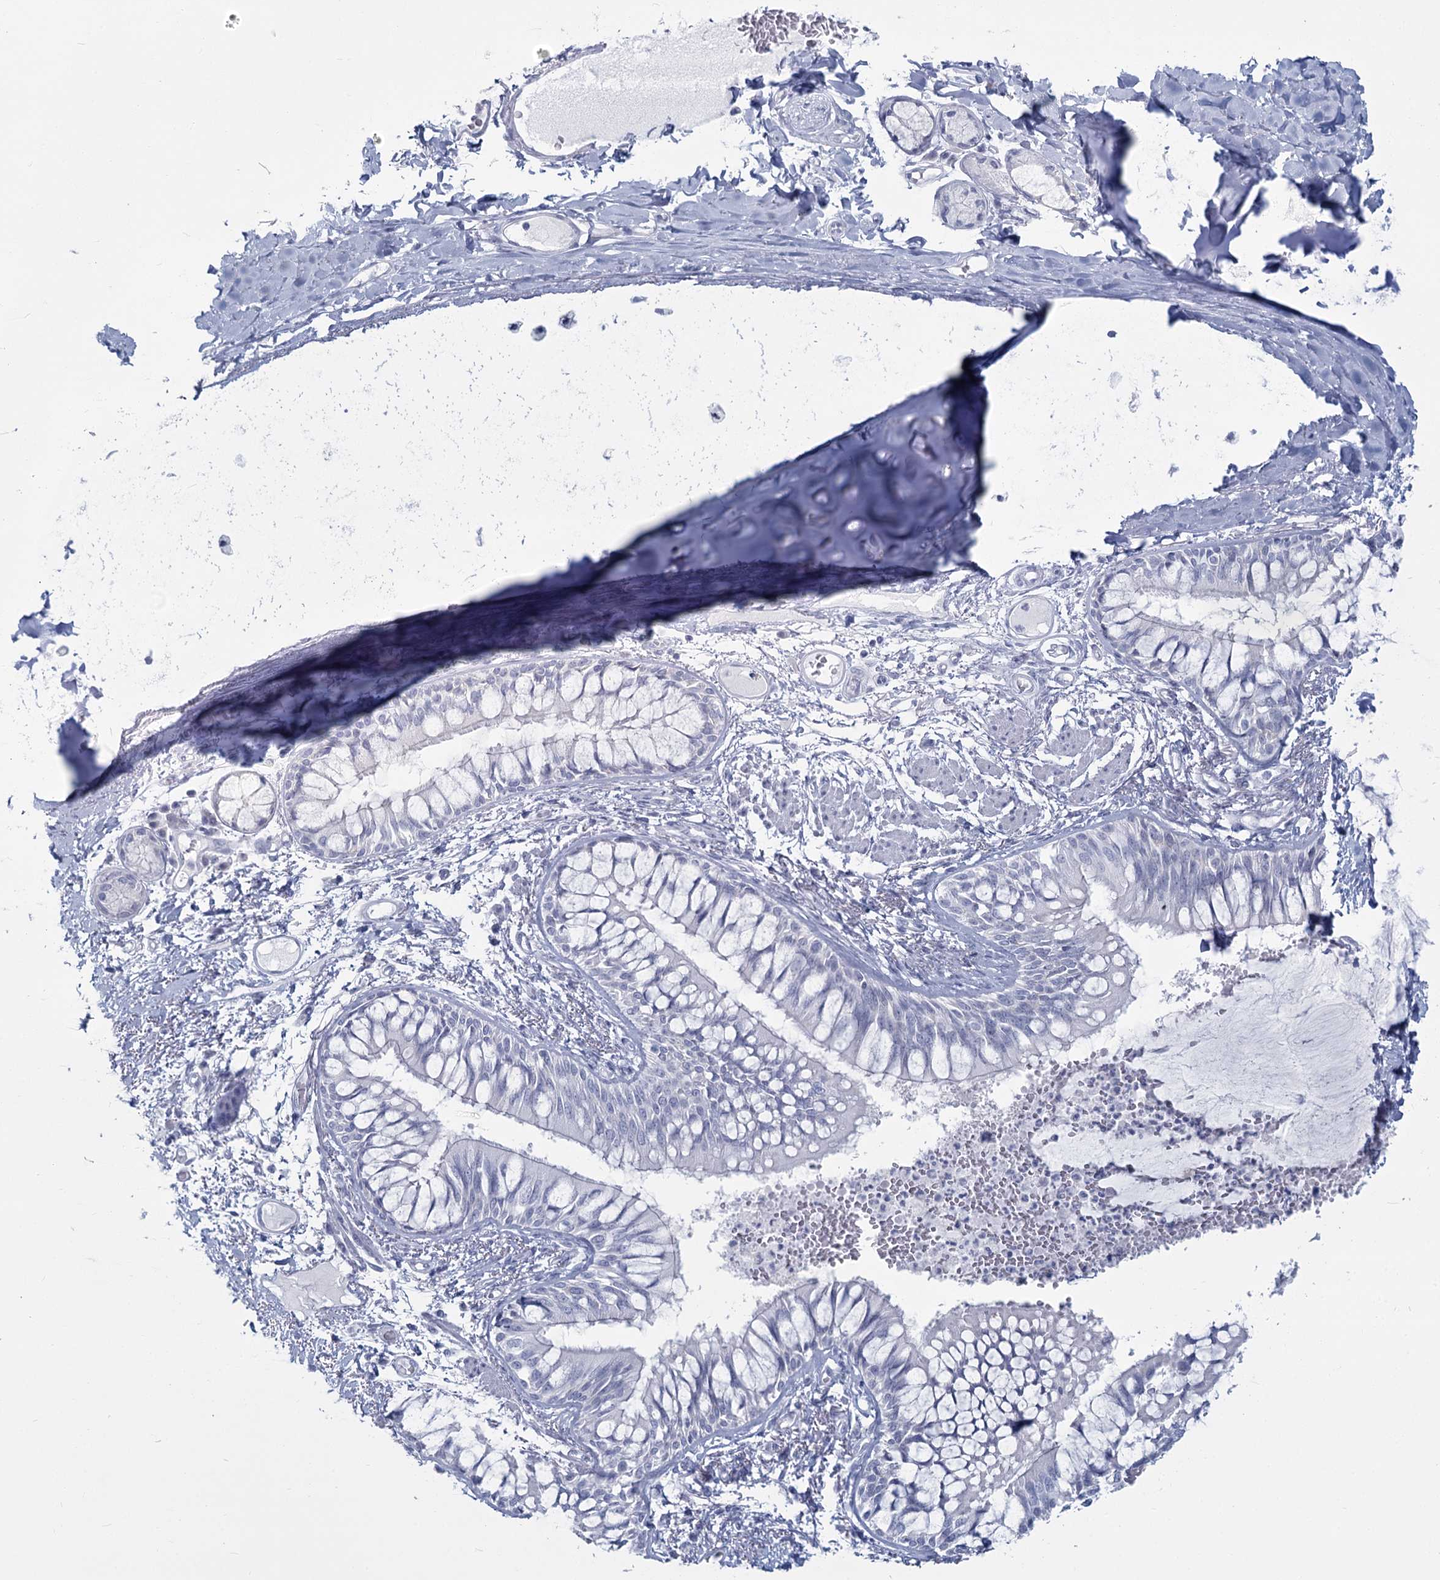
{"staining": {"intensity": "negative", "quantity": "none", "location": "none"}, "tissue": "adipose tissue", "cell_type": "Adipocytes", "image_type": "normal", "snomed": [{"axis": "morphology", "description": "Normal tissue, NOS"}, {"axis": "topography", "description": "Cartilage tissue"}, {"axis": "topography", "description": "Bronchus"}, {"axis": "topography", "description": "Lung"}, {"axis": "topography", "description": "Peripheral nerve tissue"}], "caption": "Protein analysis of normal adipose tissue demonstrates no significant positivity in adipocytes.", "gene": "SLC6A19", "patient": {"sex": "female", "age": 49}}